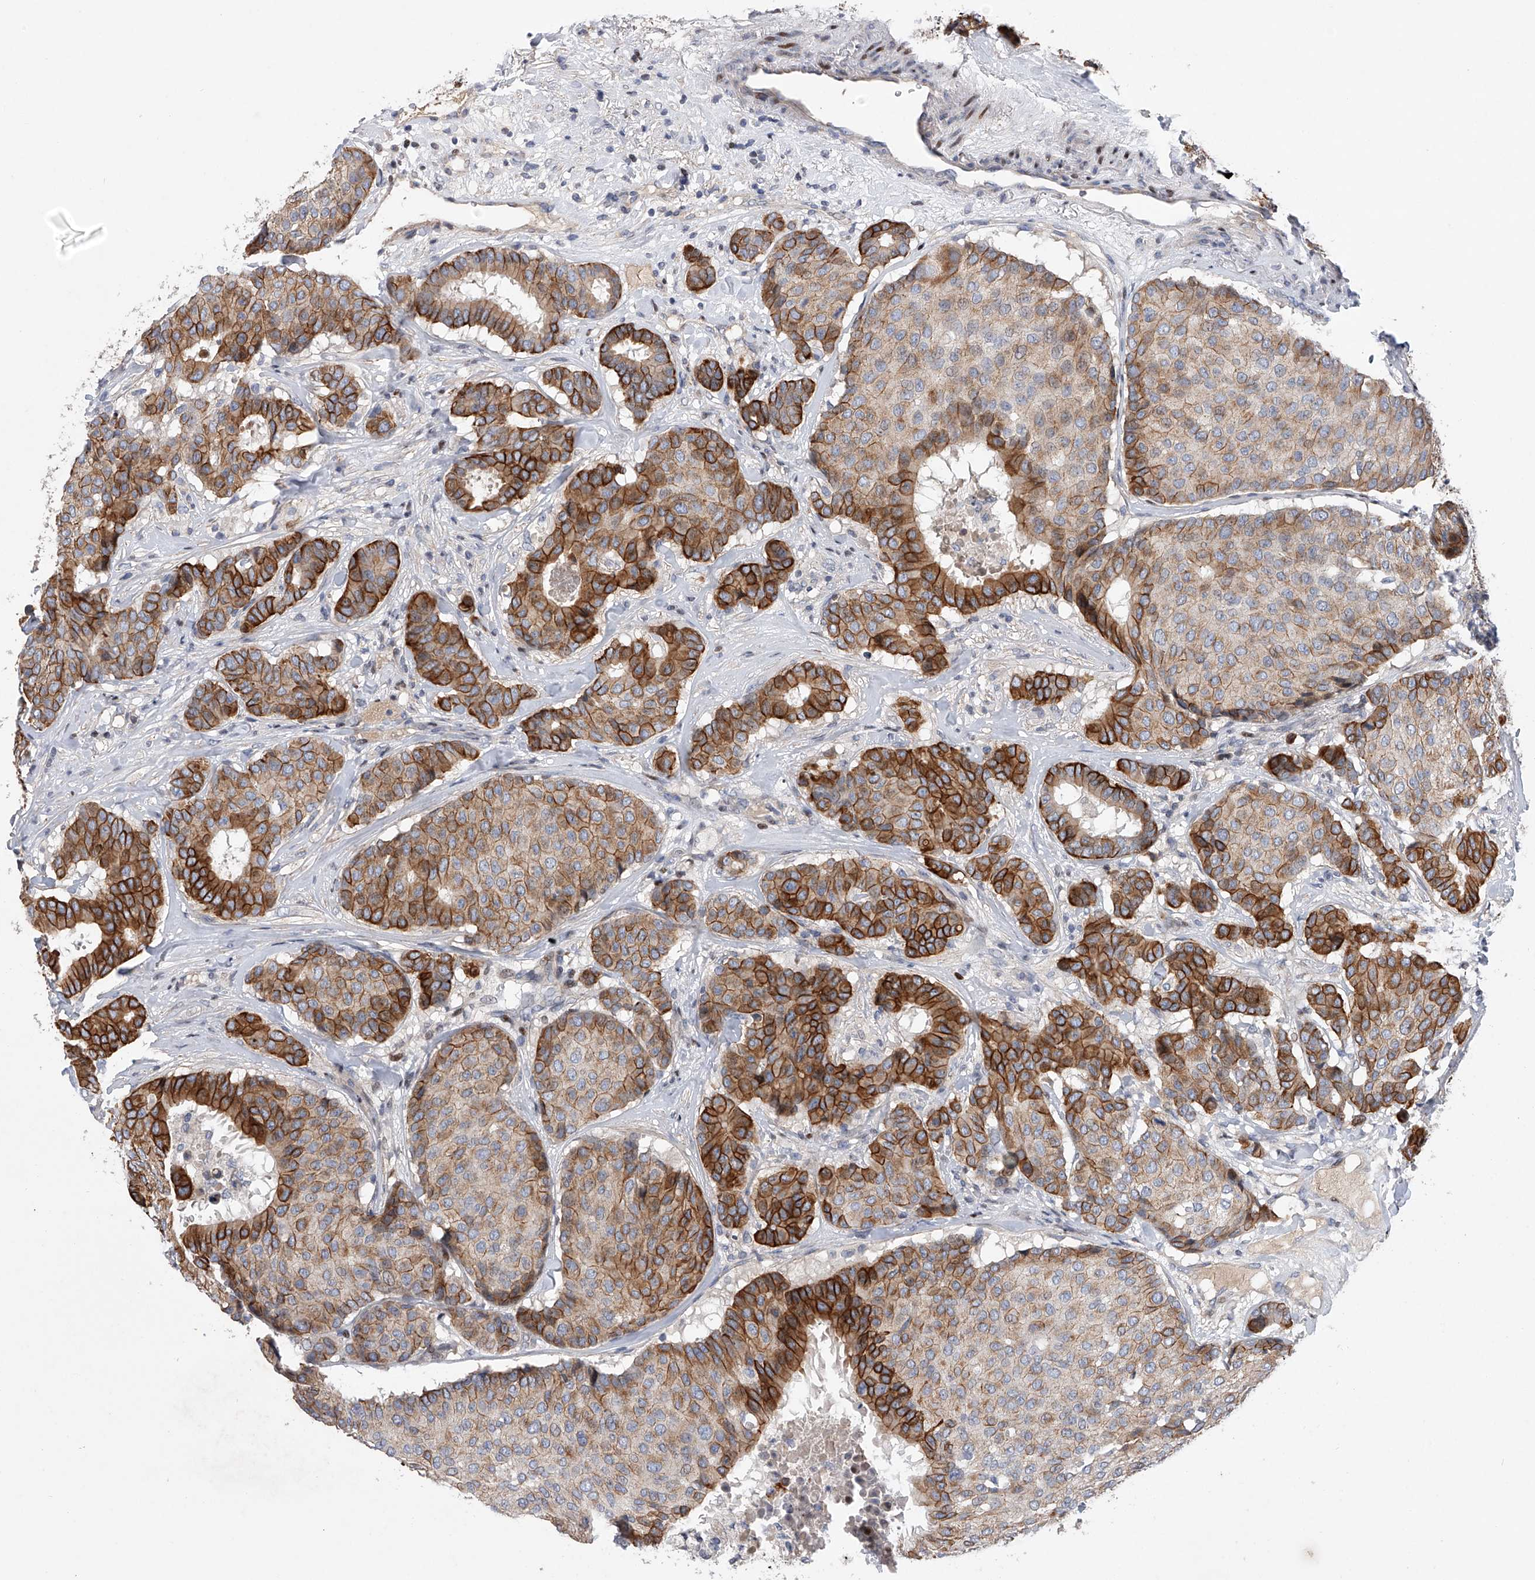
{"staining": {"intensity": "strong", "quantity": "25%-75%", "location": "cytoplasmic/membranous"}, "tissue": "breast cancer", "cell_type": "Tumor cells", "image_type": "cancer", "snomed": [{"axis": "morphology", "description": "Duct carcinoma"}, {"axis": "topography", "description": "Breast"}], "caption": "IHC (DAB (3,3'-diaminobenzidine)) staining of human breast infiltrating ductal carcinoma shows strong cytoplasmic/membranous protein staining in about 25%-75% of tumor cells. (IHC, brightfield microscopy, high magnification).", "gene": "CDH12", "patient": {"sex": "female", "age": 75}}